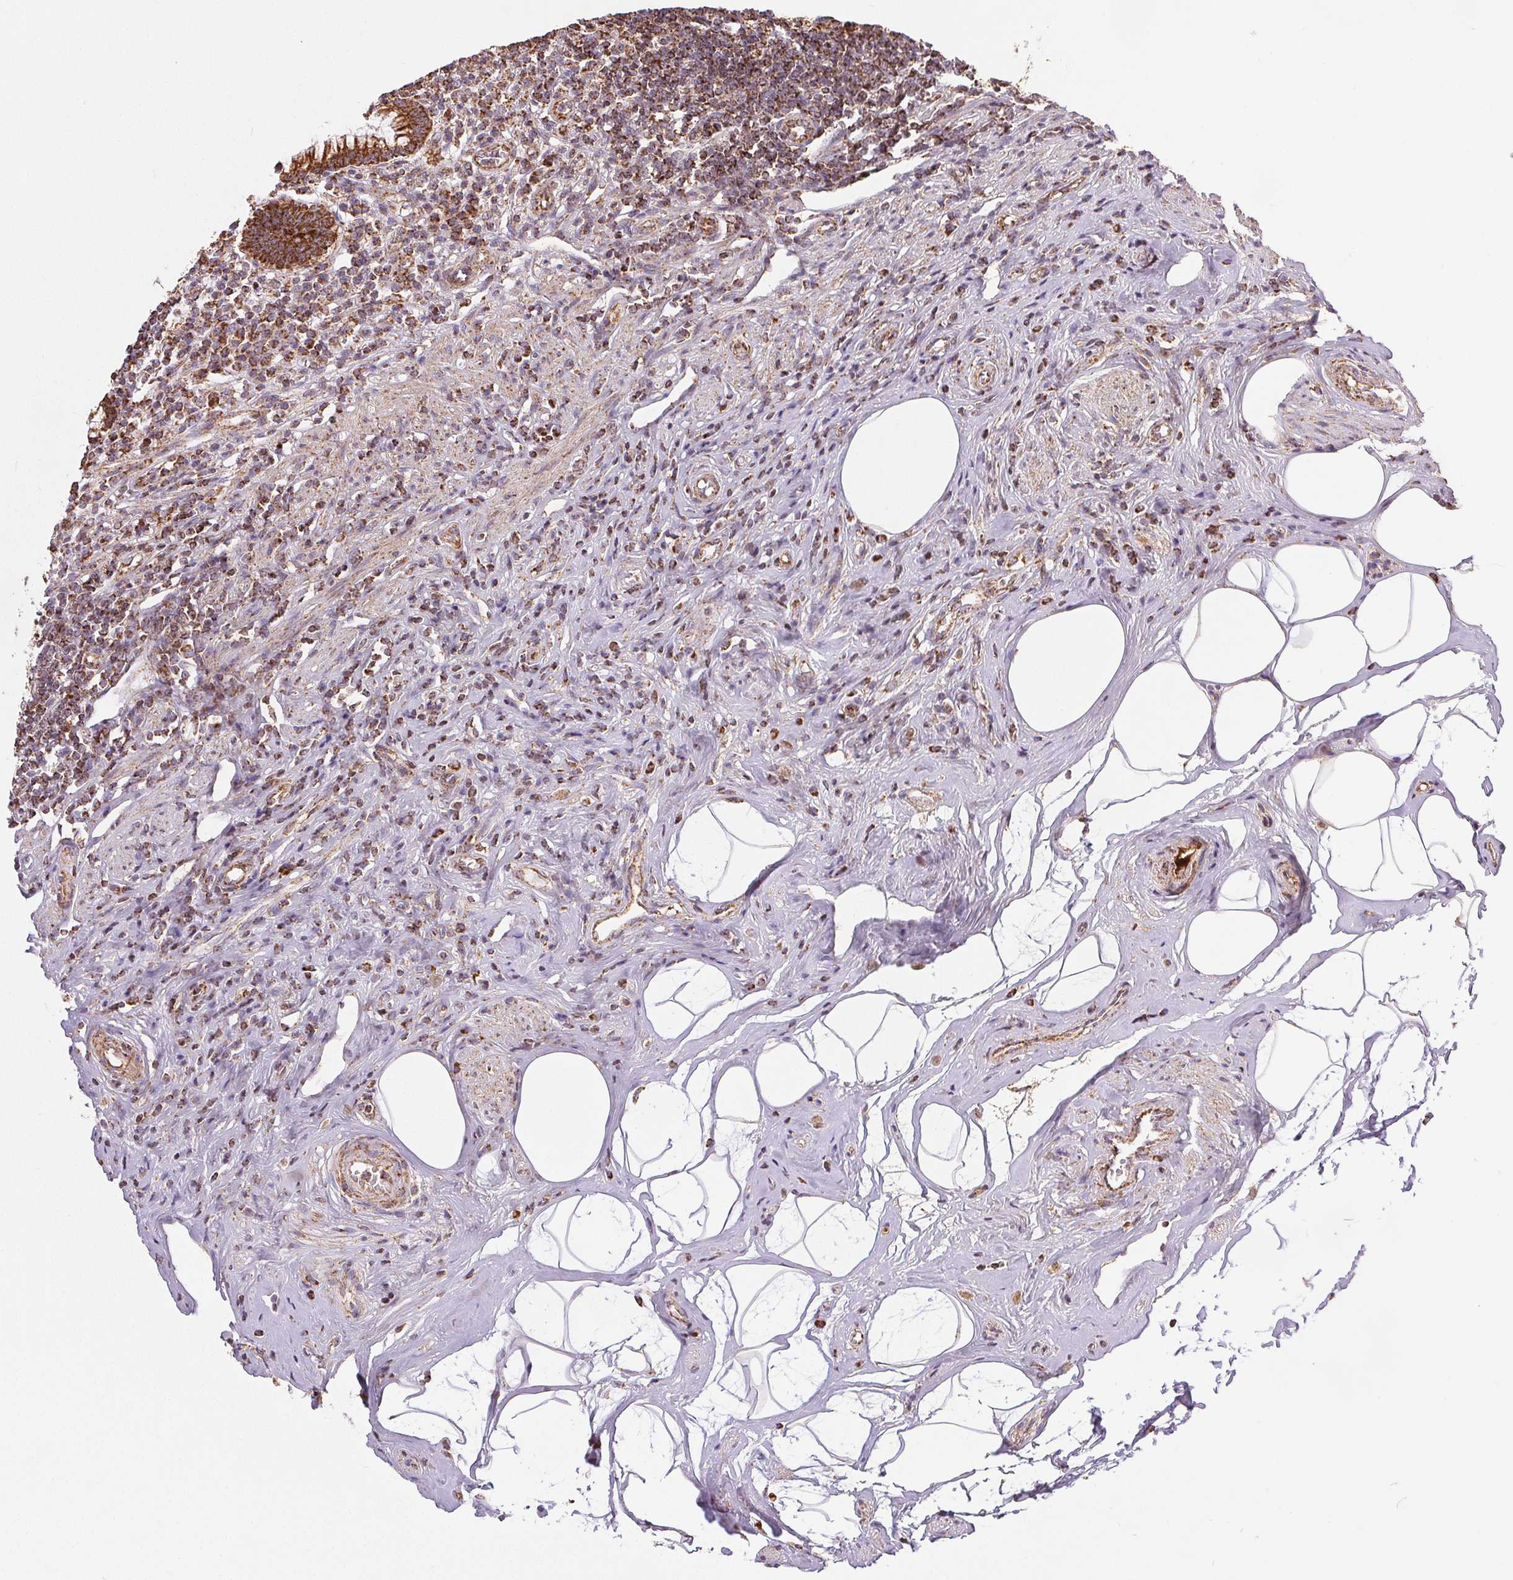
{"staining": {"intensity": "strong", "quantity": ">75%", "location": "cytoplasmic/membranous"}, "tissue": "appendix", "cell_type": "Glandular cells", "image_type": "normal", "snomed": [{"axis": "morphology", "description": "Normal tissue, NOS"}, {"axis": "topography", "description": "Appendix"}], "caption": "Normal appendix shows strong cytoplasmic/membranous staining in about >75% of glandular cells, visualized by immunohistochemistry. (DAB (3,3'-diaminobenzidine) IHC, brown staining for protein, blue staining for nuclei).", "gene": "SDHB", "patient": {"sex": "female", "age": 56}}